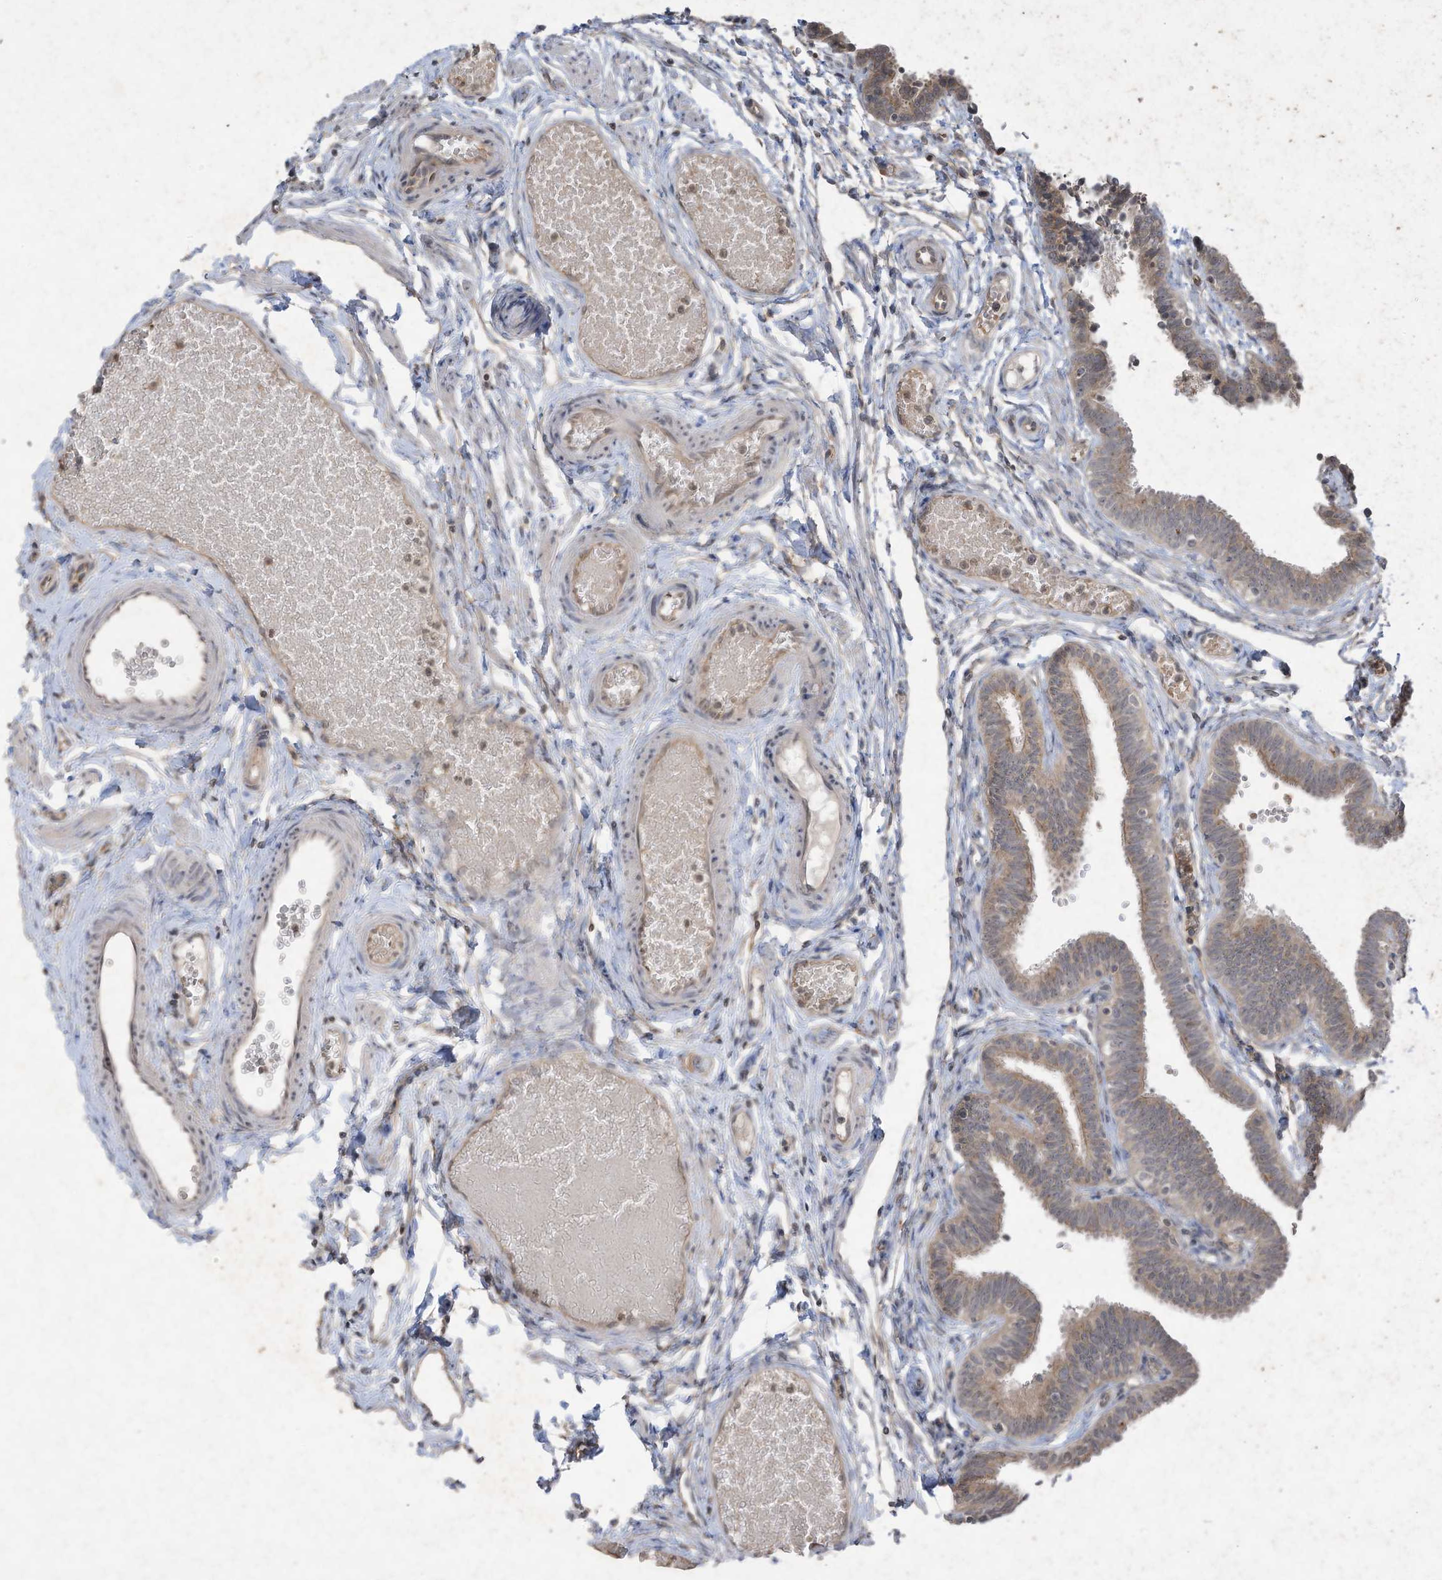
{"staining": {"intensity": "weak", "quantity": "25%-75%", "location": "cytoplasmic/membranous"}, "tissue": "fallopian tube", "cell_type": "Glandular cells", "image_type": "normal", "snomed": [{"axis": "morphology", "description": "Normal tissue, NOS"}, {"axis": "topography", "description": "Fallopian tube"}, {"axis": "topography", "description": "Ovary"}], "caption": "The micrograph displays immunohistochemical staining of benign fallopian tube. There is weak cytoplasmic/membranous positivity is seen in about 25%-75% of glandular cells.", "gene": "MATN2", "patient": {"sex": "female", "age": 23}}